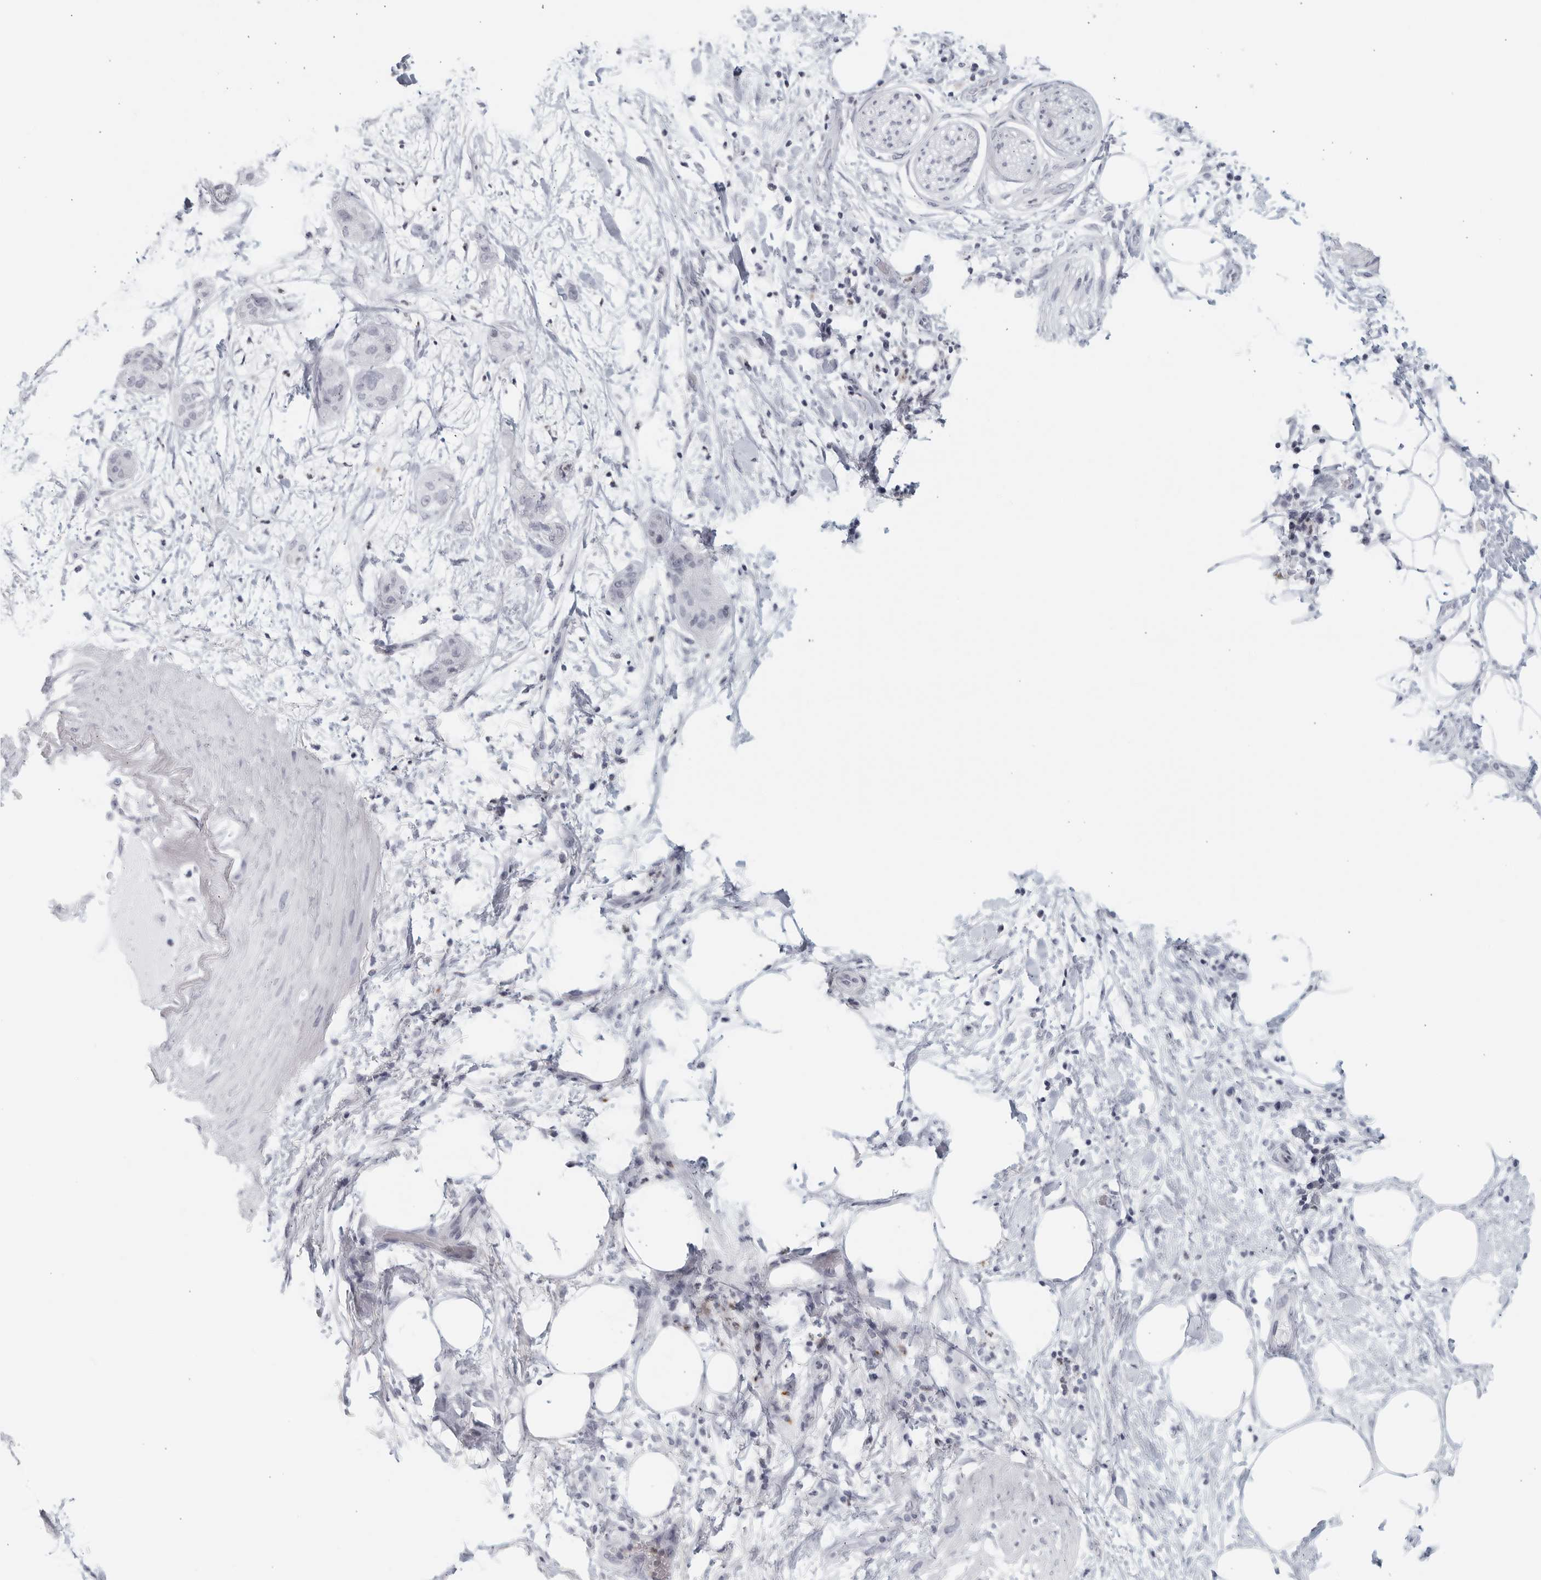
{"staining": {"intensity": "negative", "quantity": "none", "location": "none"}, "tissue": "pancreatic cancer", "cell_type": "Tumor cells", "image_type": "cancer", "snomed": [{"axis": "morphology", "description": "Adenocarcinoma, NOS"}, {"axis": "topography", "description": "Pancreas"}], "caption": "The image shows no significant expression in tumor cells of pancreatic cancer. (DAB (3,3'-diaminobenzidine) immunohistochemistry (IHC) visualized using brightfield microscopy, high magnification).", "gene": "KLK7", "patient": {"sex": "female", "age": 78}}